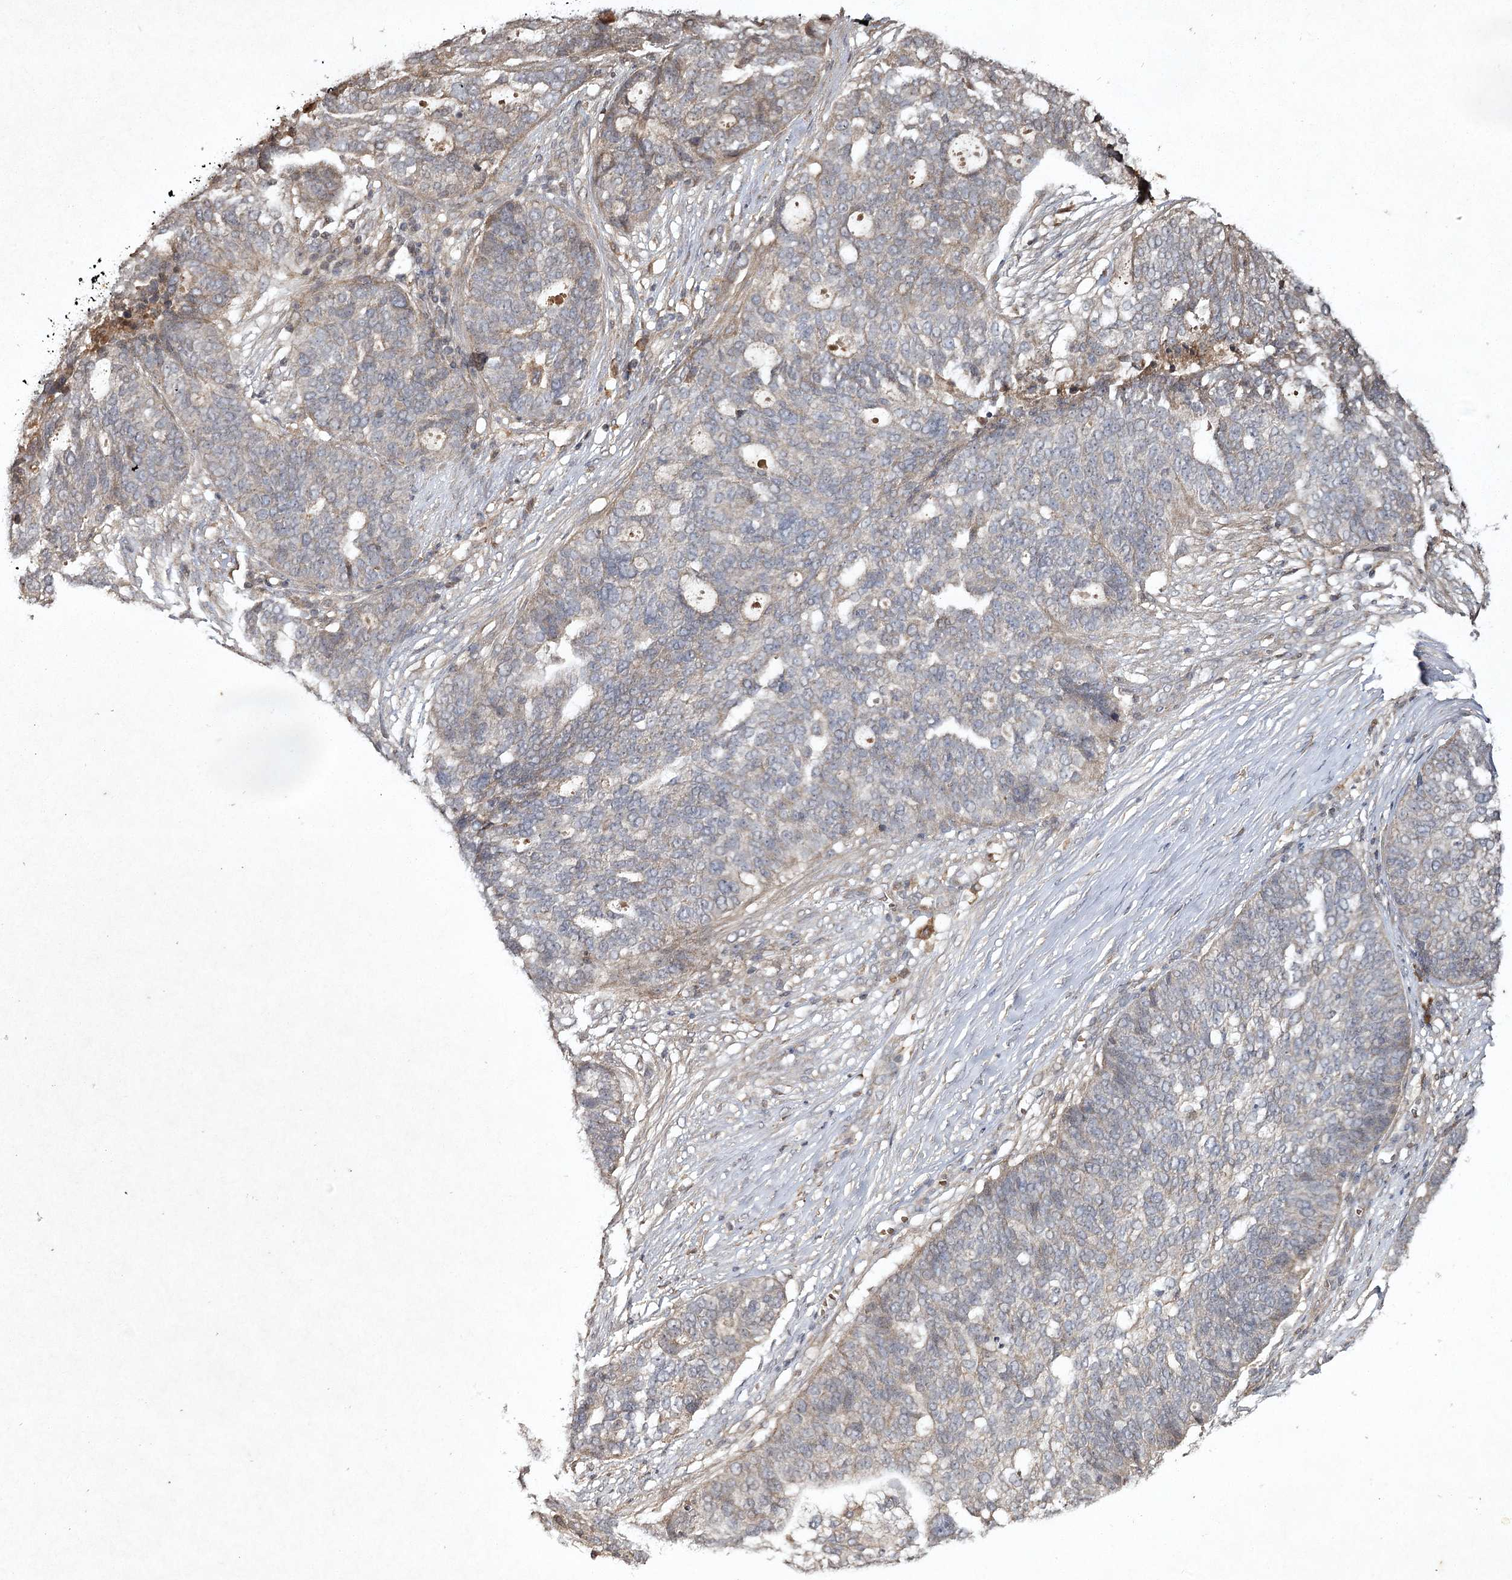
{"staining": {"intensity": "weak", "quantity": "<25%", "location": "cytoplasmic/membranous"}, "tissue": "ovarian cancer", "cell_type": "Tumor cells", "image_type": "cancer", "snomed": [{"axis": "morphology", "description": "Cystadenocarcinoma, serous, NOS"}, {"axis": "topography", "description": "Ovary"}], "caption": "Serous cystadenocarcinoma (ovarian) was stained to show a protein in brown. There is no significant expression in tumor cells. (DAB IHC visualized using brightfield microscopy, high magnification).", "gene": "CYP2B6", "patient": {"sex": "female", "age": 59}}